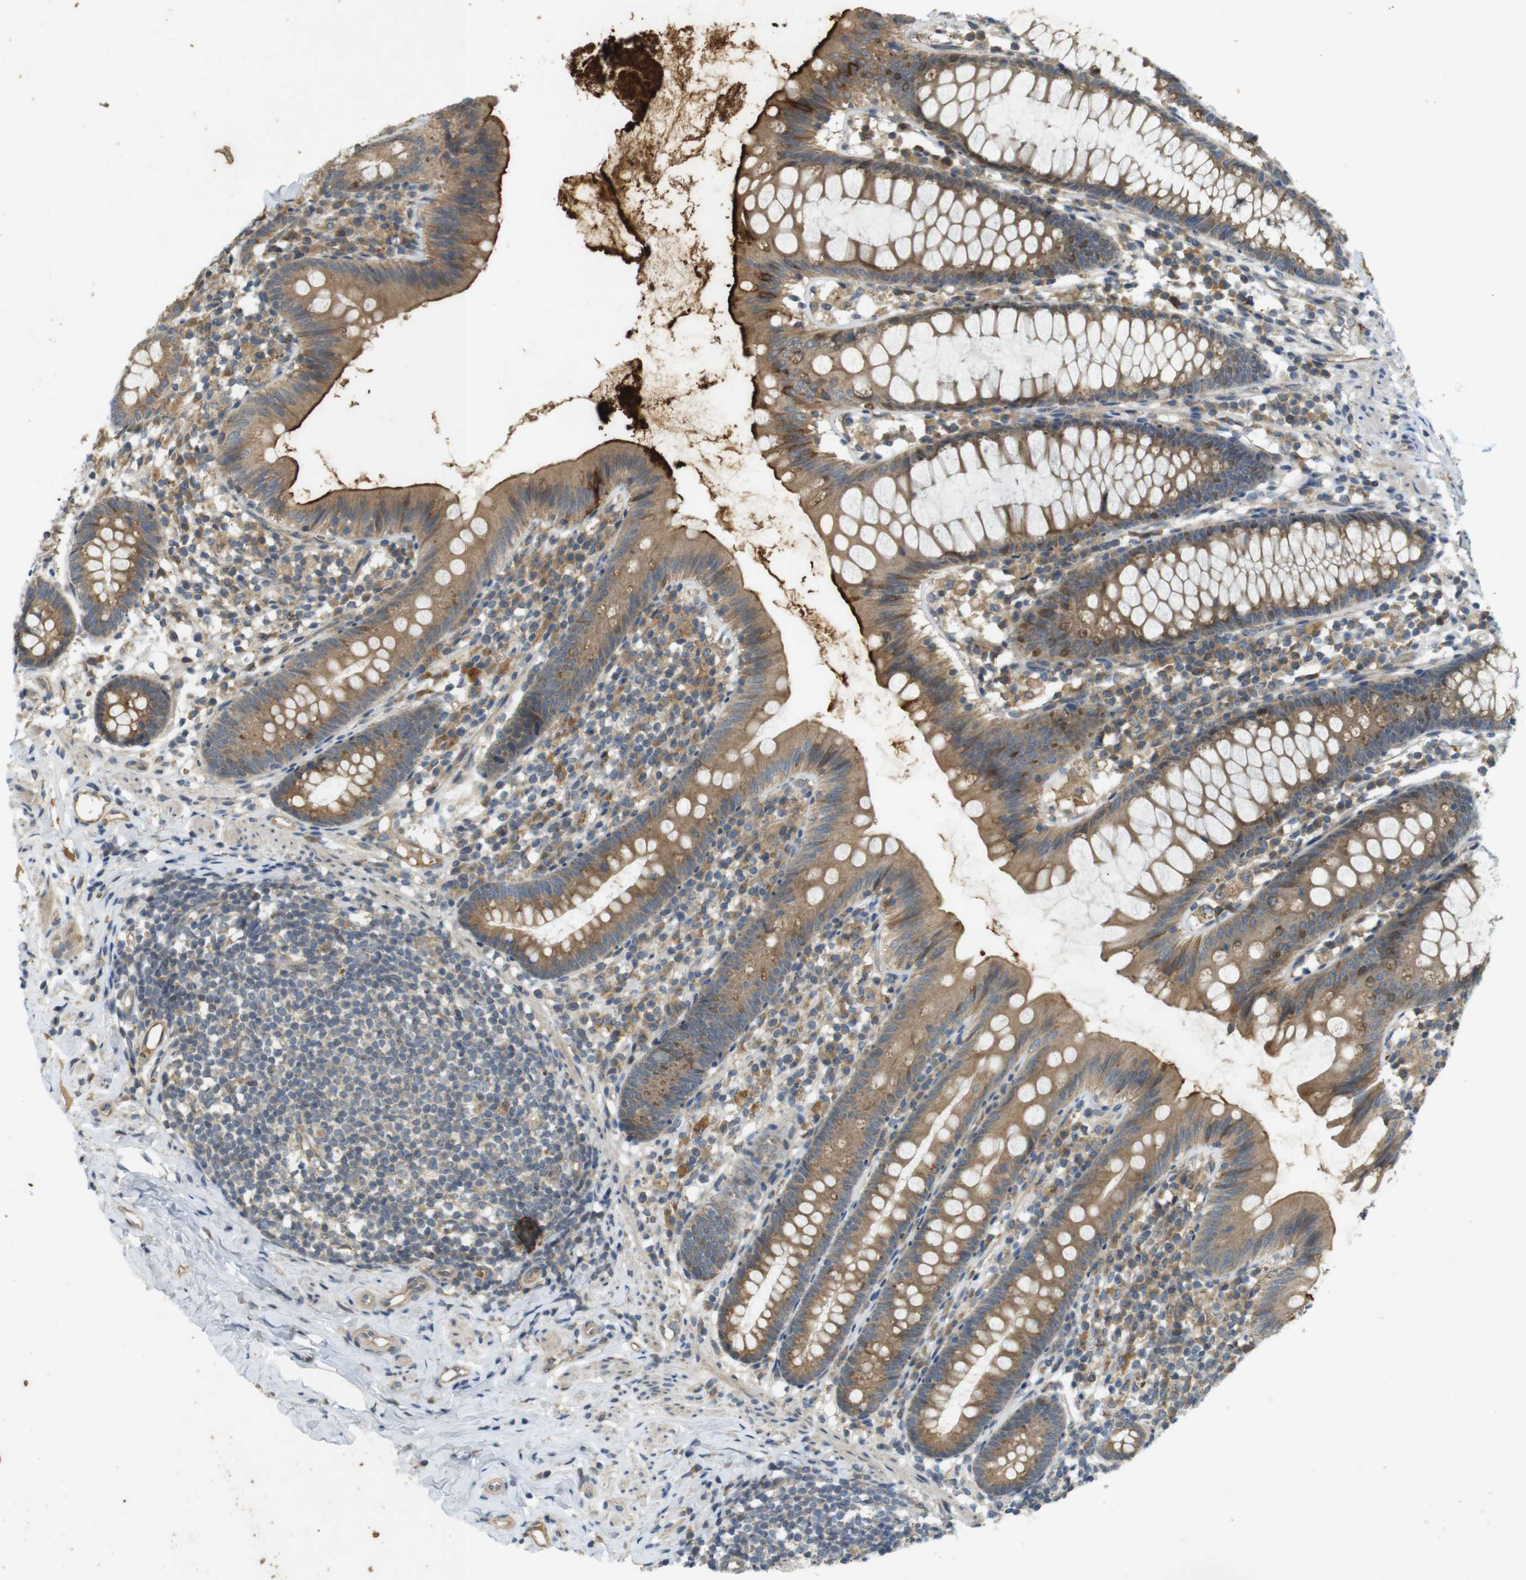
{"staining": {"intensity": "moderate", "quantity": ">75%", "location": "cytoplasmic/membranous"}, "tissue": "appendix", "cell_type": "Glandular cells", "image_type": "normal", "snomed": [{"axis": "morphology", "description": "Normal tissue, NOS"}, {"axis": "topography", "description": "Appendix"}], "caption": "Immunohistochemistry (DAB (3,3'-diaminobenzidine)) staining of unremarkable human appendix reveals moderate cytoplasmic/membranous protein staining in approximately >75% of glandular cells.", "gene": "CLTC", "patient": {"sex": "male", "age": 52}}